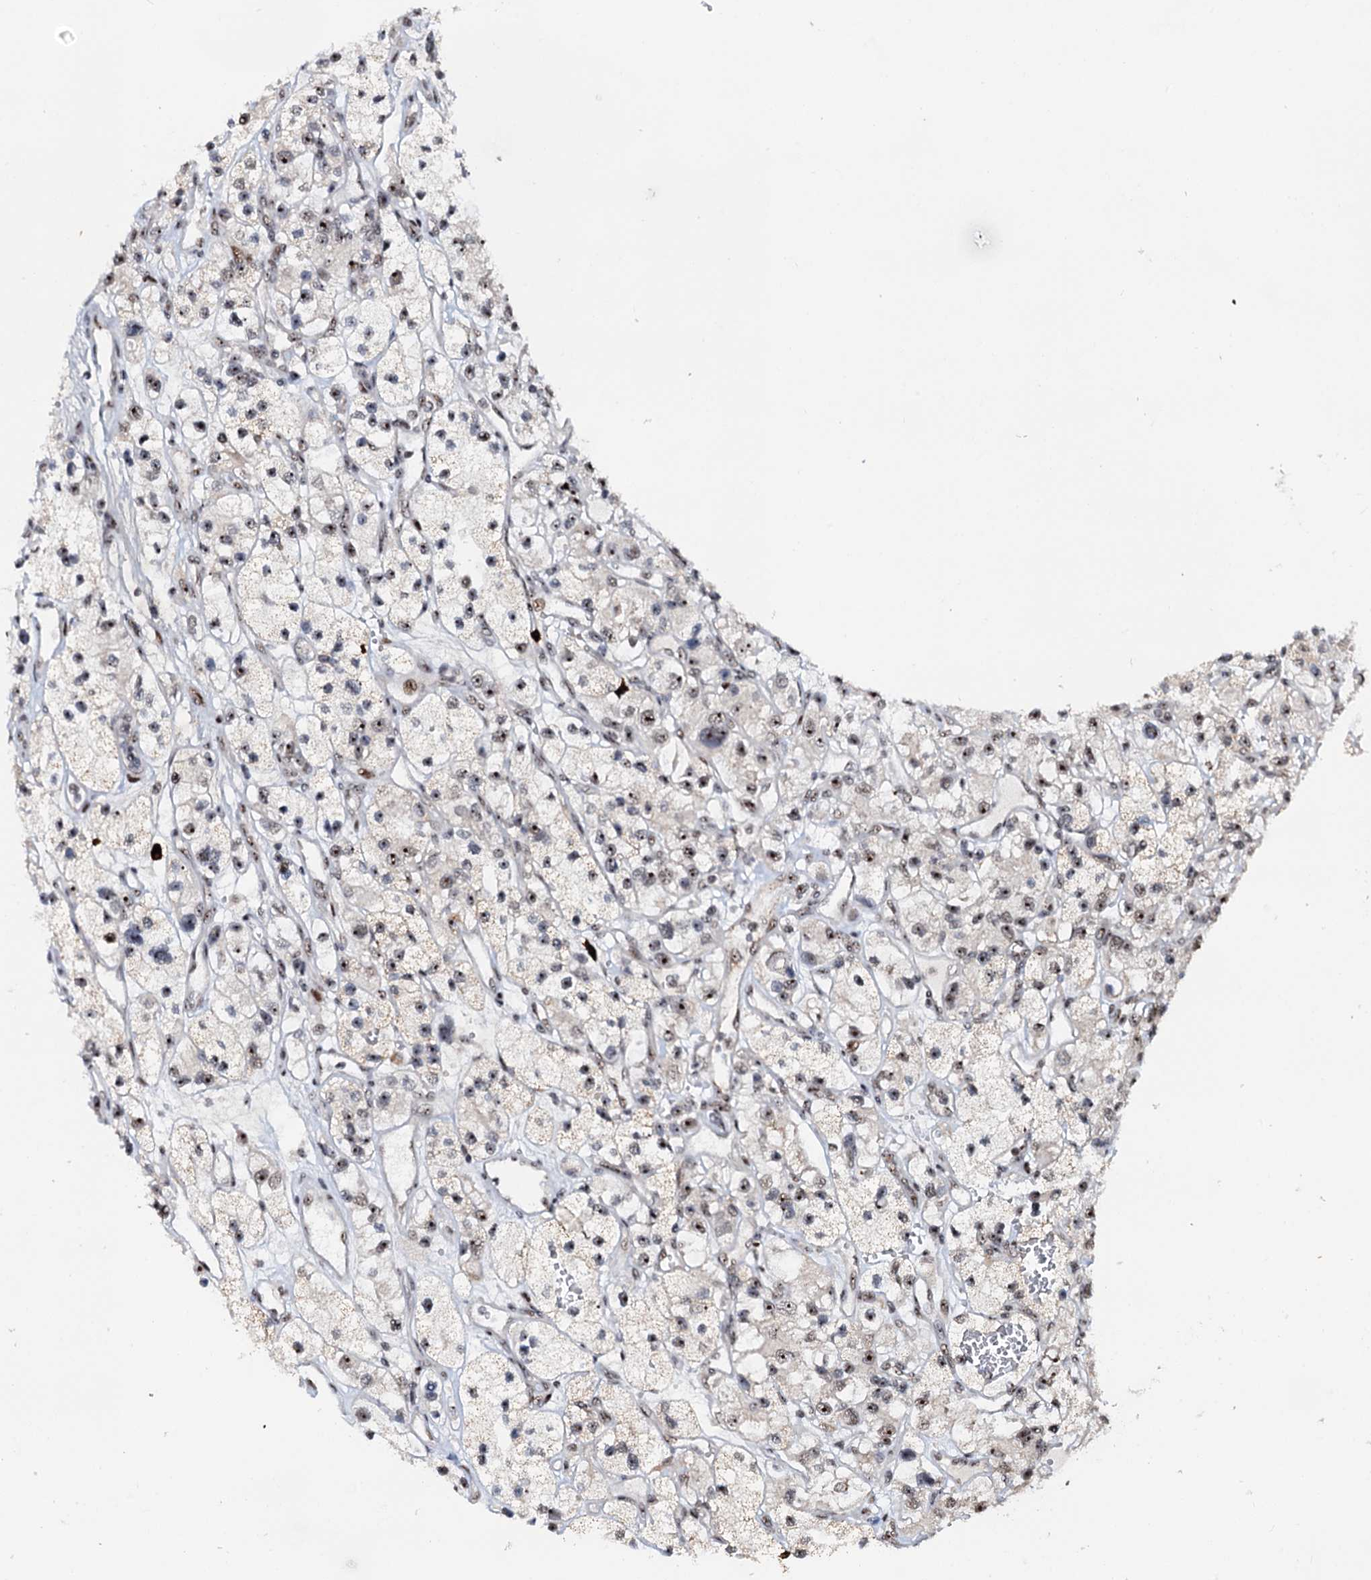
{"staining": {"intensity": "weak", "quantity": "25%-75%", "location": "nuclear"}, "tissue": "renal cancer", "cell_type": "Tumor cells", "image_type": "cancer", "snomed": [{"axis": "morphology", "description": "Adenocarcinoma, NOS"}, {"axis": "topography", "description": "Kidney"}], "caption": "Renal cancer (adenocarcinoma) stained for a protein demonstrates weak nuclear positivity in tumor cells. (DAB (3,3'-diaminobenzidine) = brown stain, brightfield microscopy at high magnification).", "gene": "NEUROG3", "patient": {"sex": "female", "age": 57}}